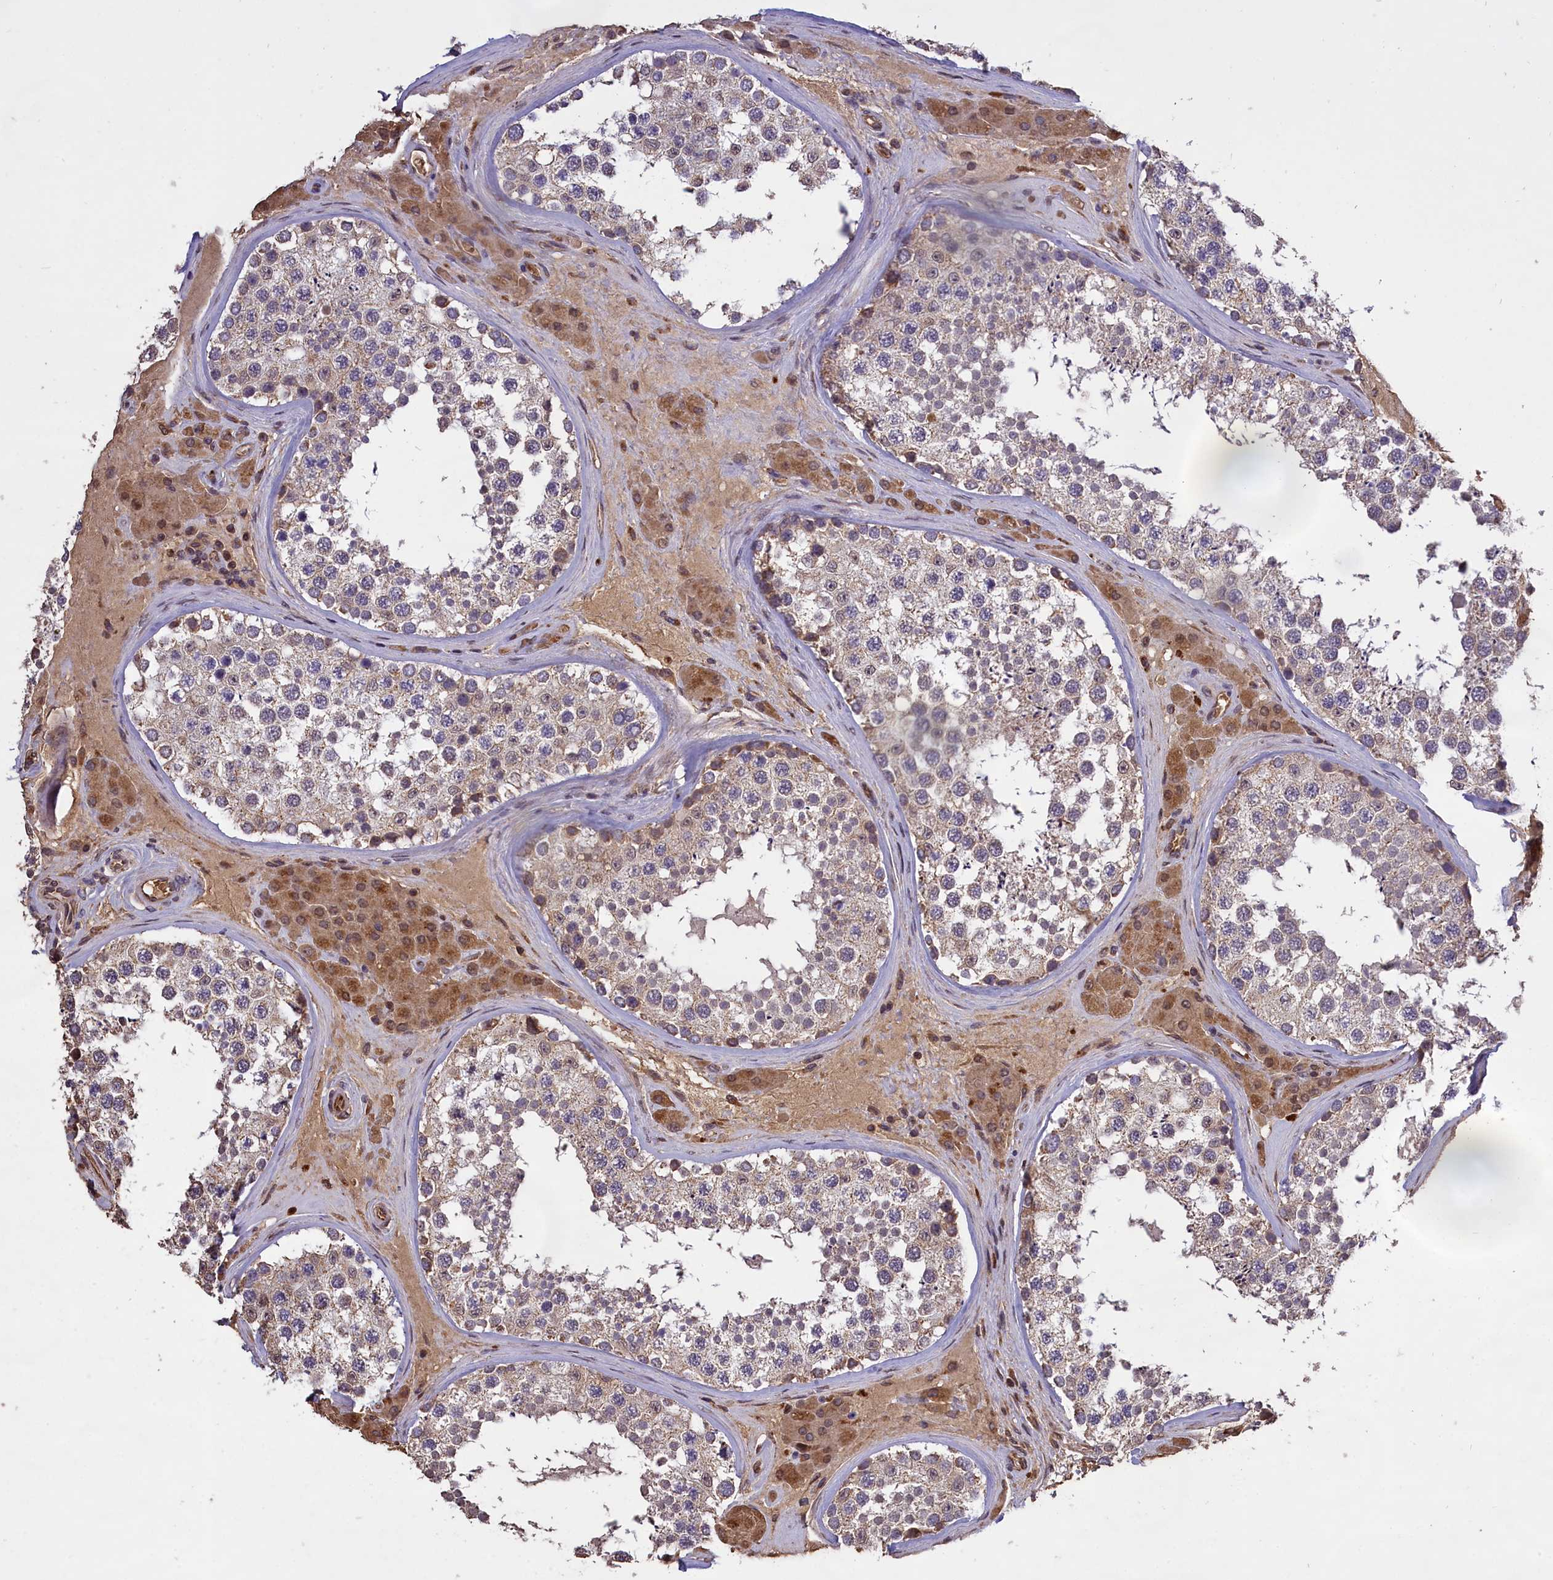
{"staining": {"intensity": "weak", "quantity": "25%-75%", "location": "cytoplasmic/membranous"}, "tissue": "testis", "cell_type": "Cells in seminiferous ducts", "image_type": "normal", "snomed": [{"axis": "morphology", "description": "Normal tissue, NOS"}, {"axis": "topography", "description": "Testis"}], "caption": "High-power microscopy captured an IHC image of normal testis, revealing weak cytoplasmic/membranous expression in approximately 25%-75% of cells in seminiferous ducts. Ihc stains the protein in brown and the nuclei are stained blue.", "gene": "CLRN2", "patient": {"sex": "male", "age": 46}}